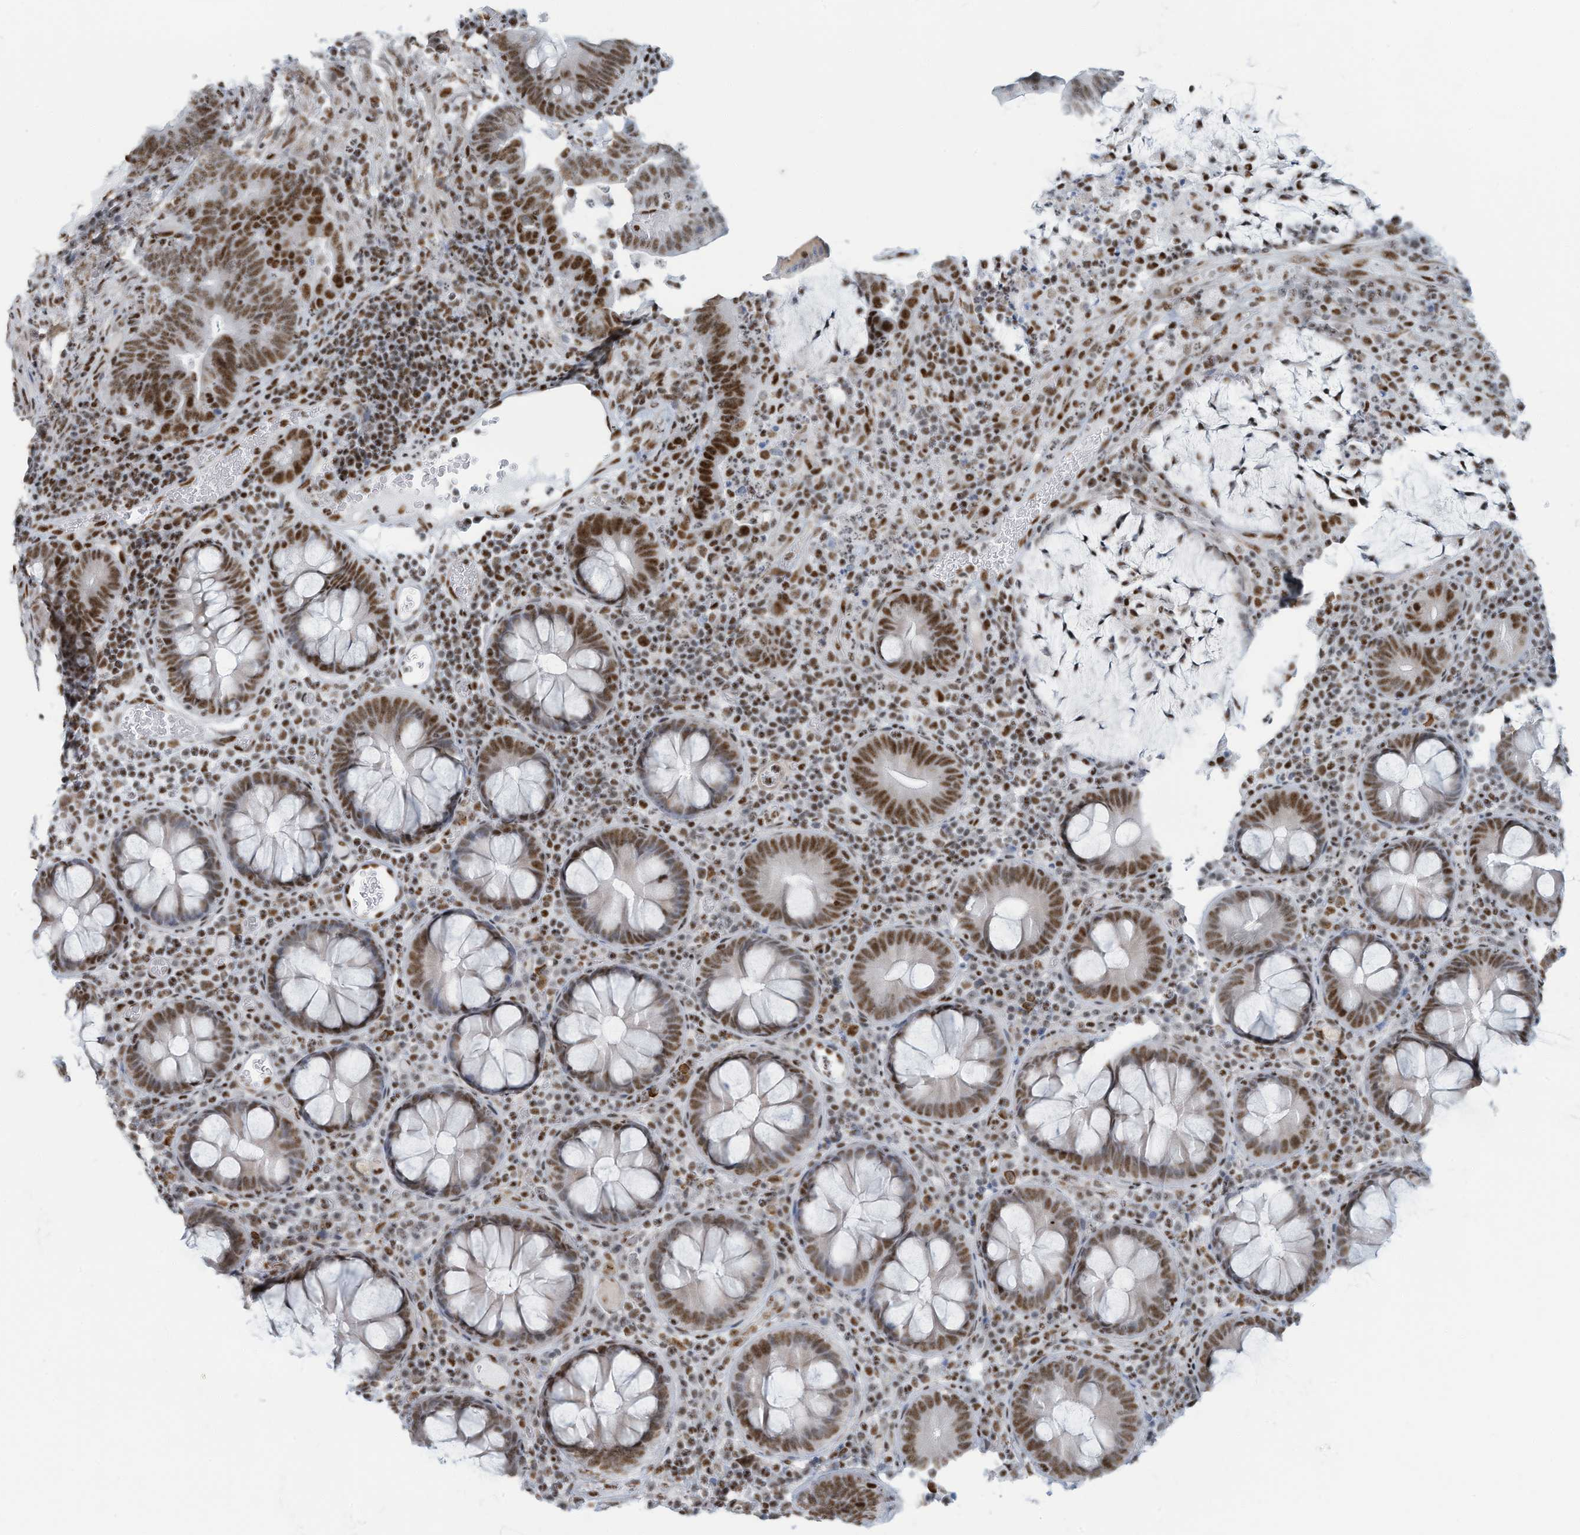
{"staining": {"intensity": "strong", "quantity": ">75%", "location": "nuclear"}, "tissue": "colorectal cancer", "cell_type": "Tumor cells", "image_type": "cancer", "snomed": [{"axis": "morphology", "description": "Adenocarcinoma, NOS"}, {"axis": "topography", "description": "Colon"}], "caption": "The image reveals immunohistochemical staining of colorectal cancer (adenocarcinoma). There is strong nuclear positivity is appreciated in about >75% of tumor cells.", "gene": "SARNP", "patient": {"sex": "female", "age": 66}}